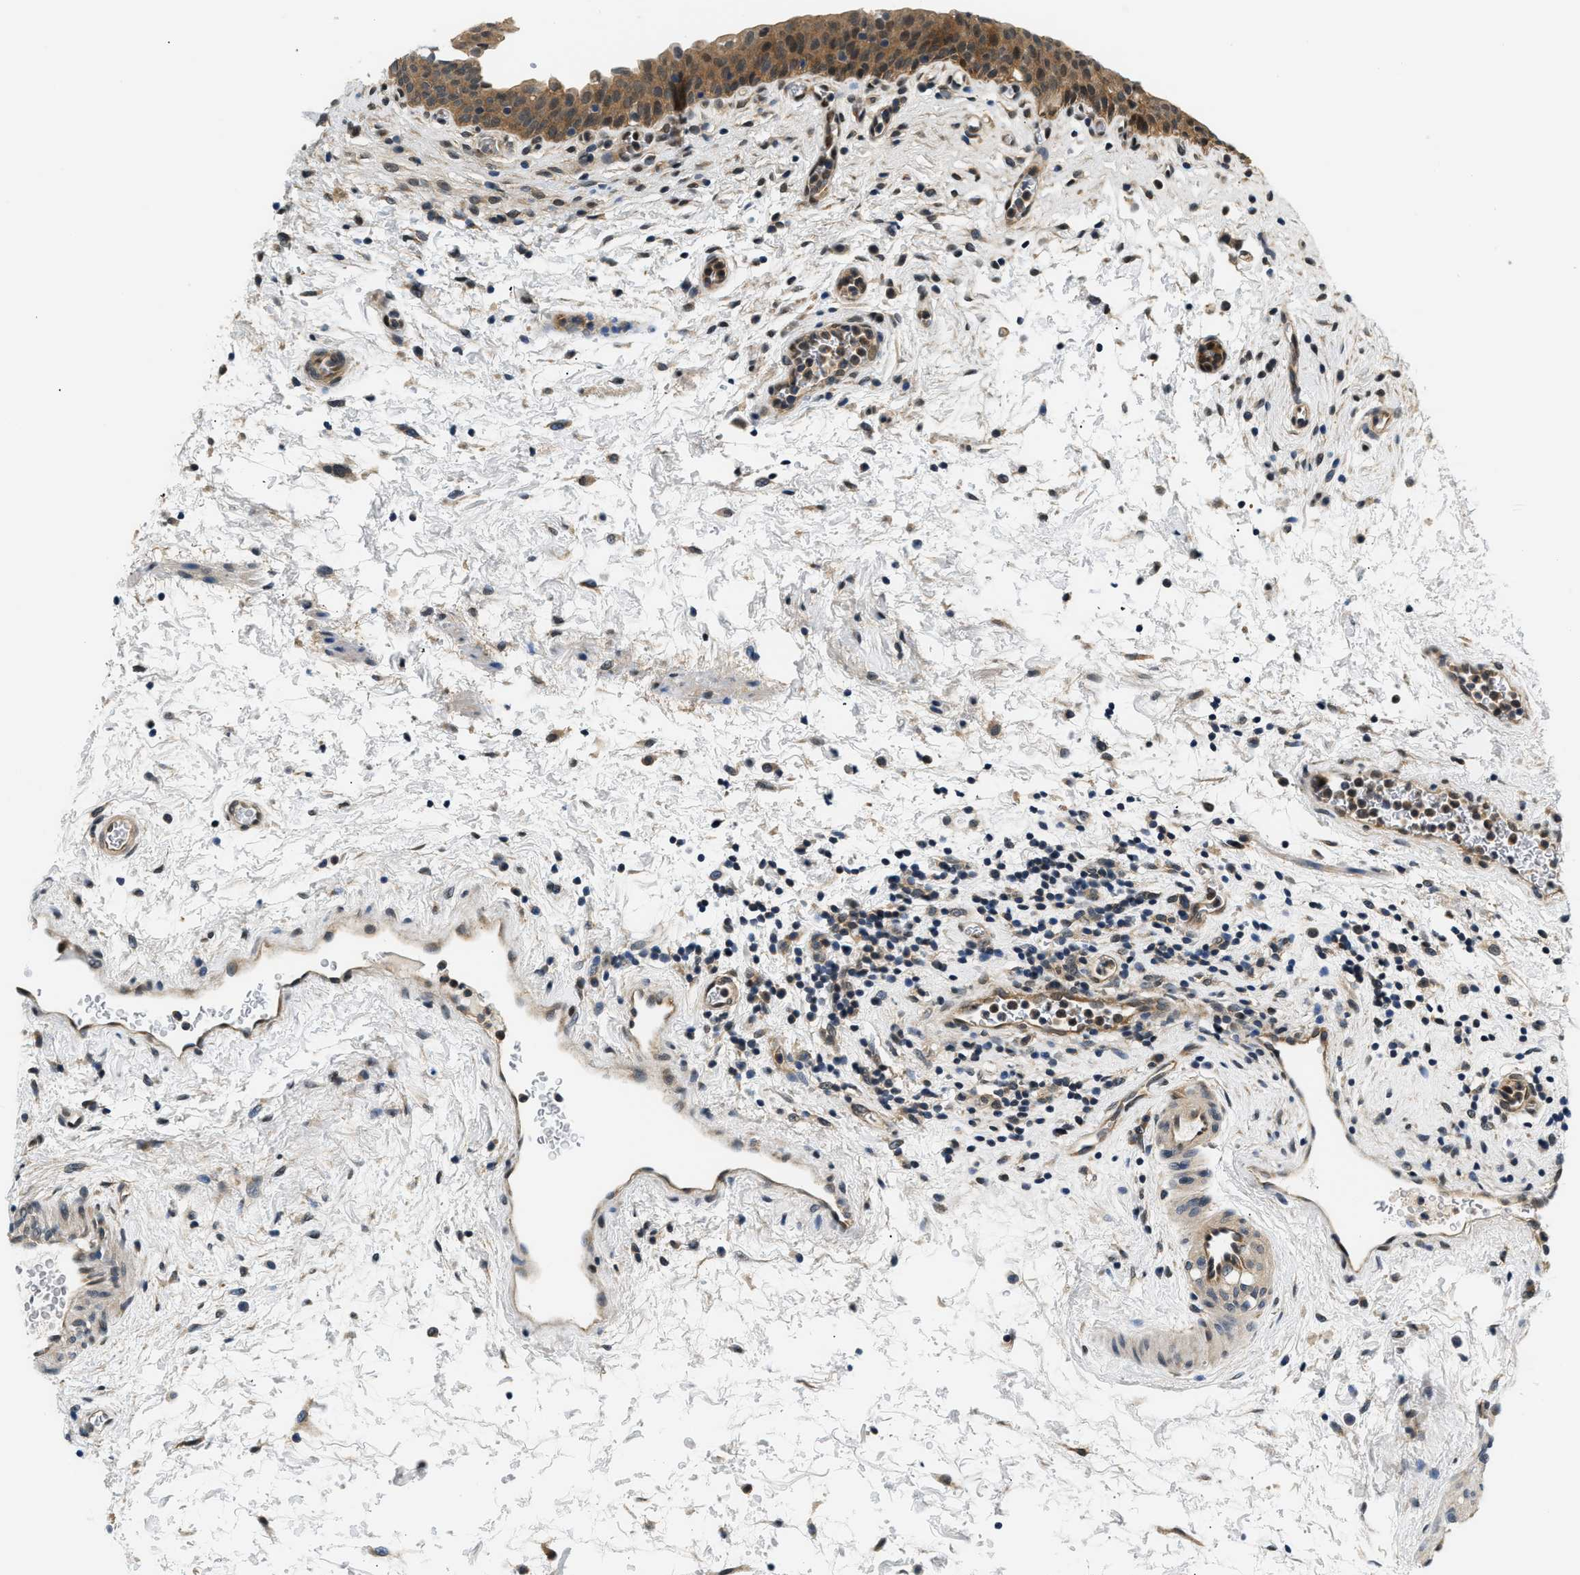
{"staining": {"intensity": "moderate", "quantity": ">75%", "location": "cytoplasmic/membranous"}, "tissue": "urinary bladder", "cell_type": "Urothelial cells", "image_type": "normal", "snomed": [{"axis": "morphology", "description": "Normal tissue, NOS"}, {"axis": "topography", "description": "Urinary bladder"}], "caption": "Urinary bladder stained with DAB (3,3'-diaminobenzidine) IHC shows medium levels of moderate cytoplasmic/membranous expression in approximately >75% of urothelial cells. (DAB (3,3'-diaminobenzidine) IHC, brown staining for protein, blue staining for nuclei).", "gene": "SMAD4", "patient": {"sex": "male", "age": 37}}